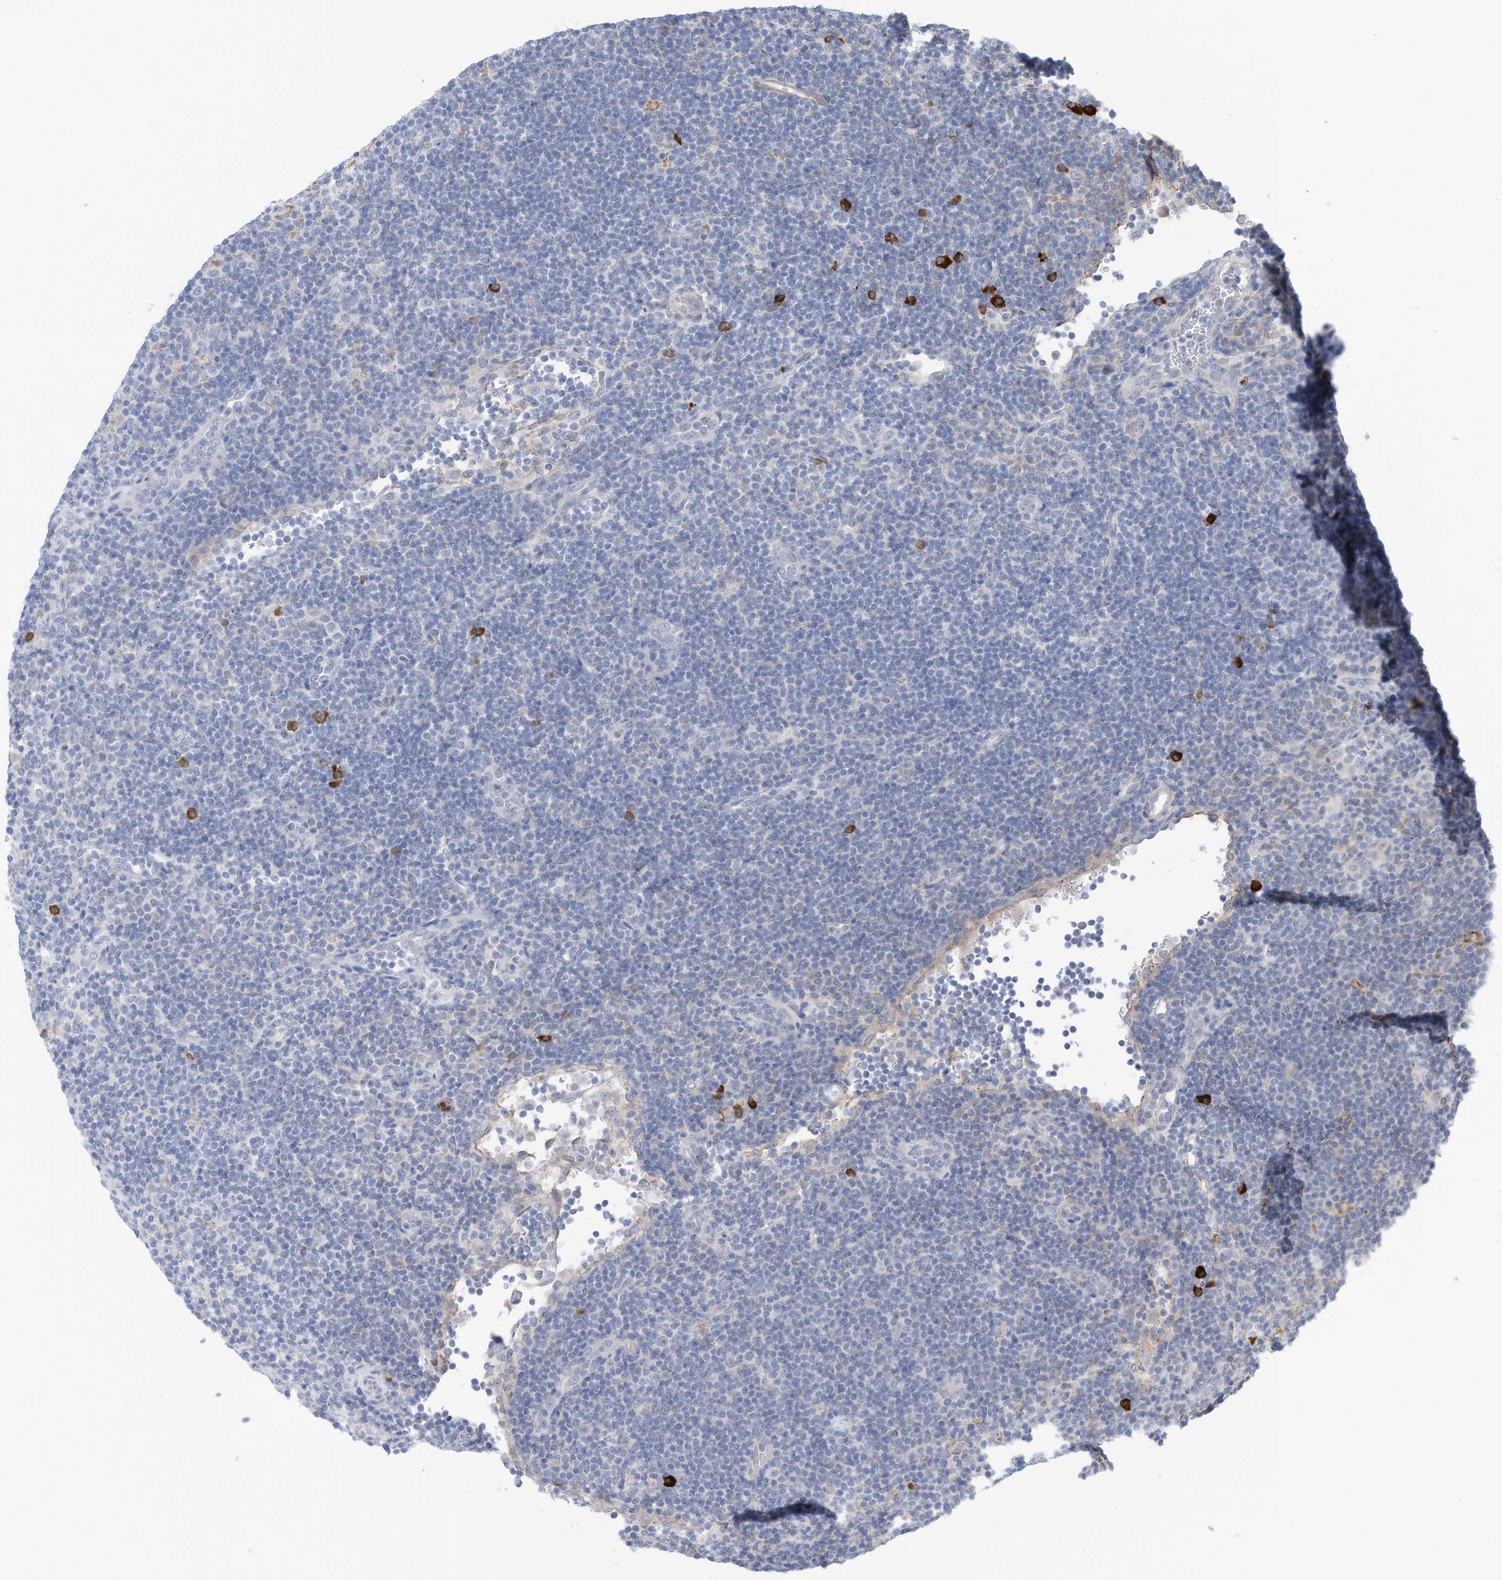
{"staining": {"intensity": "negative", "quantity": "none", "location": "none"}, "tissue": "lymphoma", "cell_type": "Tumor cells", "image_type": "cancer", "snomed": [{"axis": "morphology", "description": "Hodgkin's disease, NOS"}, {"axis": "topography", "description": "Lymph node"}], "caption": "Immunohistochemical staining of Hodgkin's disease shows no significant positivity in tumor cells. Nuclei are stained in blue.", "gene": "ZNF292", "patient": {"sex": "female", "age": 57}}